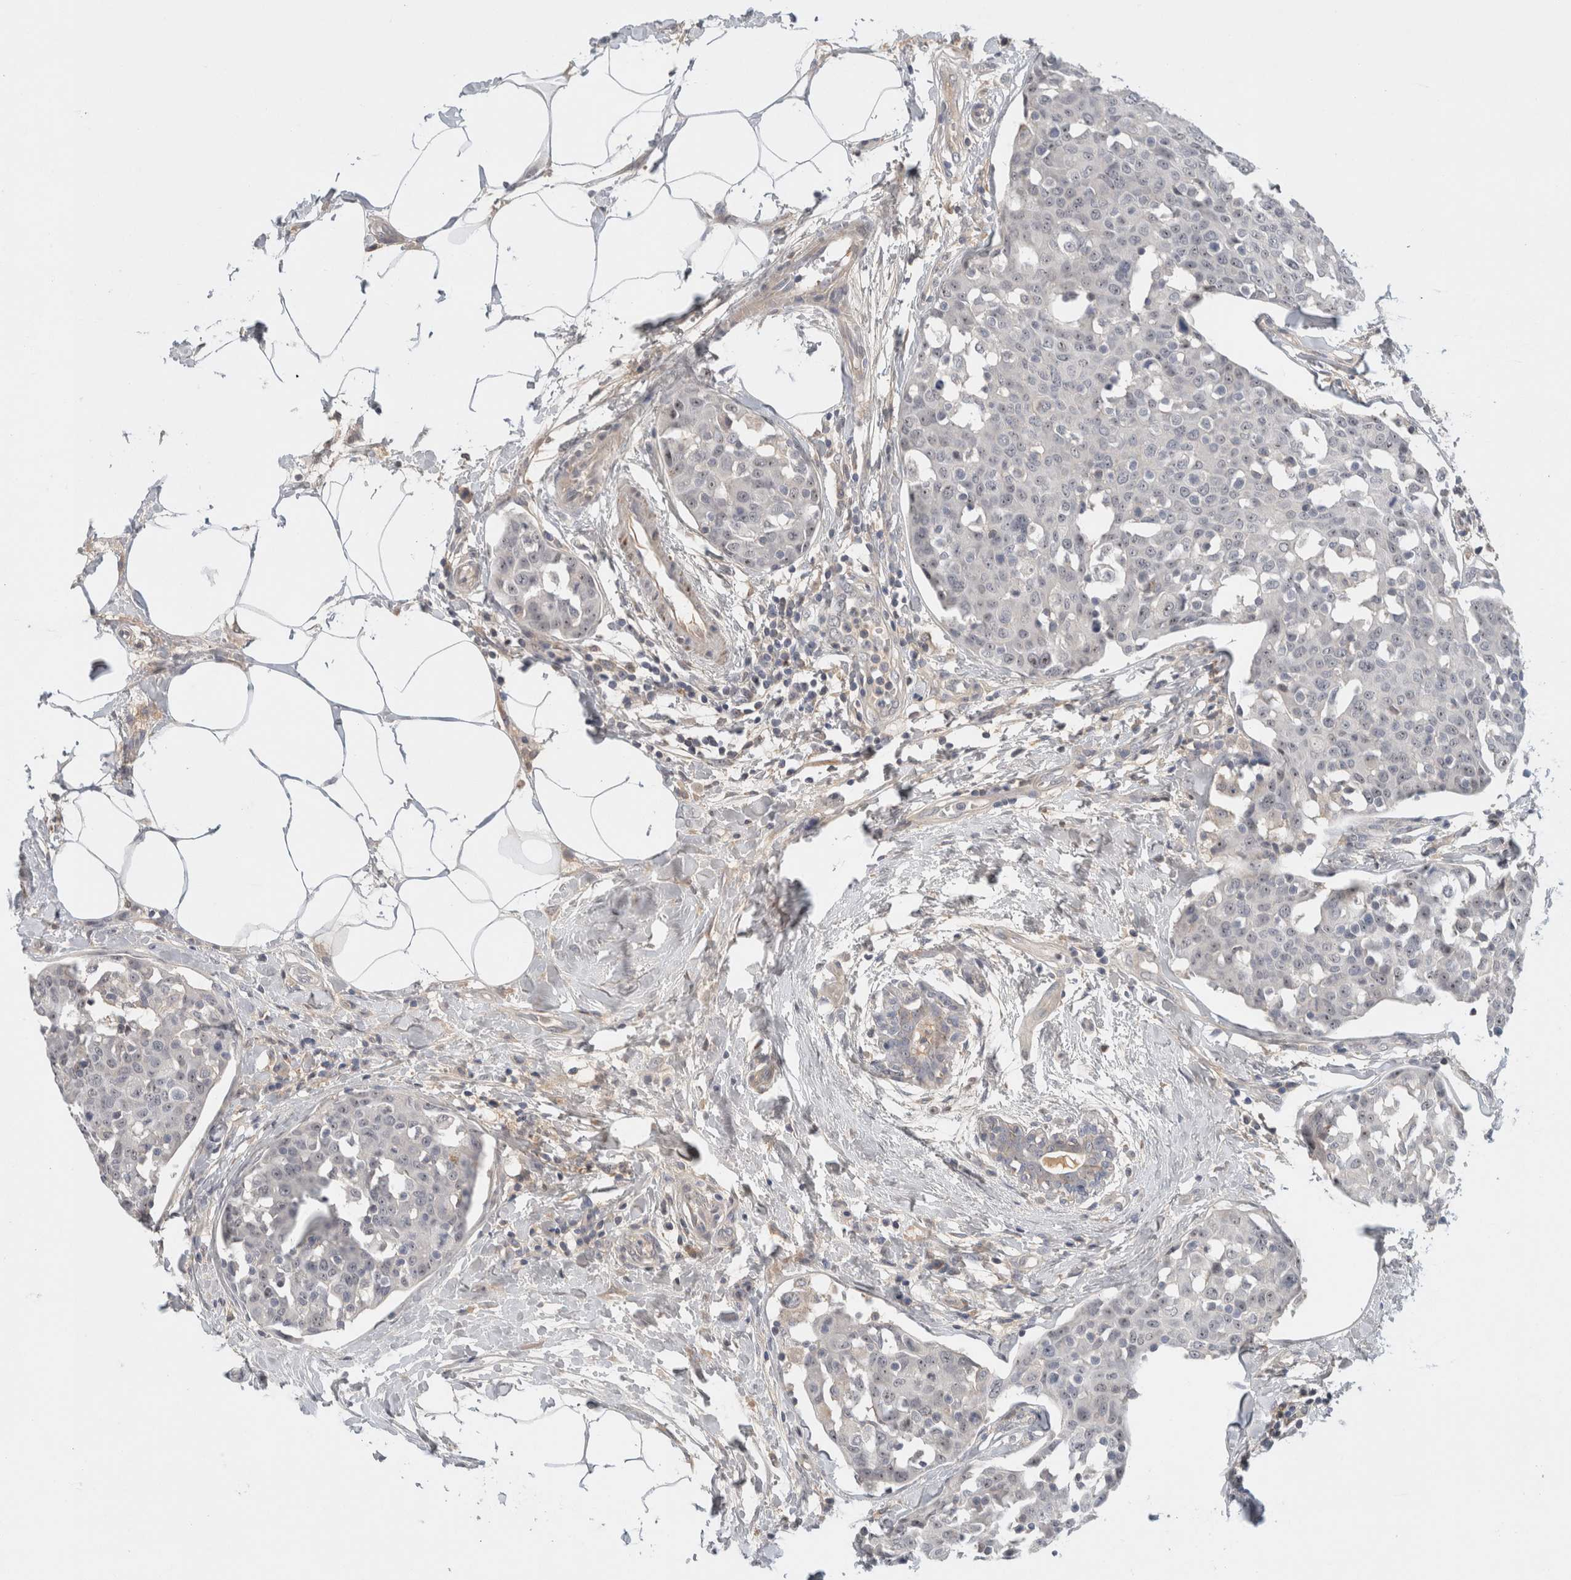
{"staining": {"intensity": "negative", "quantity": "none", "location": "none"}, "tissue": "breast cancer", "cell_type": "Tumor cells", "image_type": "cancer", "snomed": [{"axis": "morphology", "description": "Normal tissue, NOS"}, {"axis": "morphology", "description": "Duct carcinoma"}, {"axis": "topography", "description": "Breast"}], "caption": "A histopathology image of infiltrating ductal carcinoma (breast) stained for a protein reveals no brown staining in tumor cells.", "gene": "HCN3", "patient": {"sex": "female", "age": 37}}